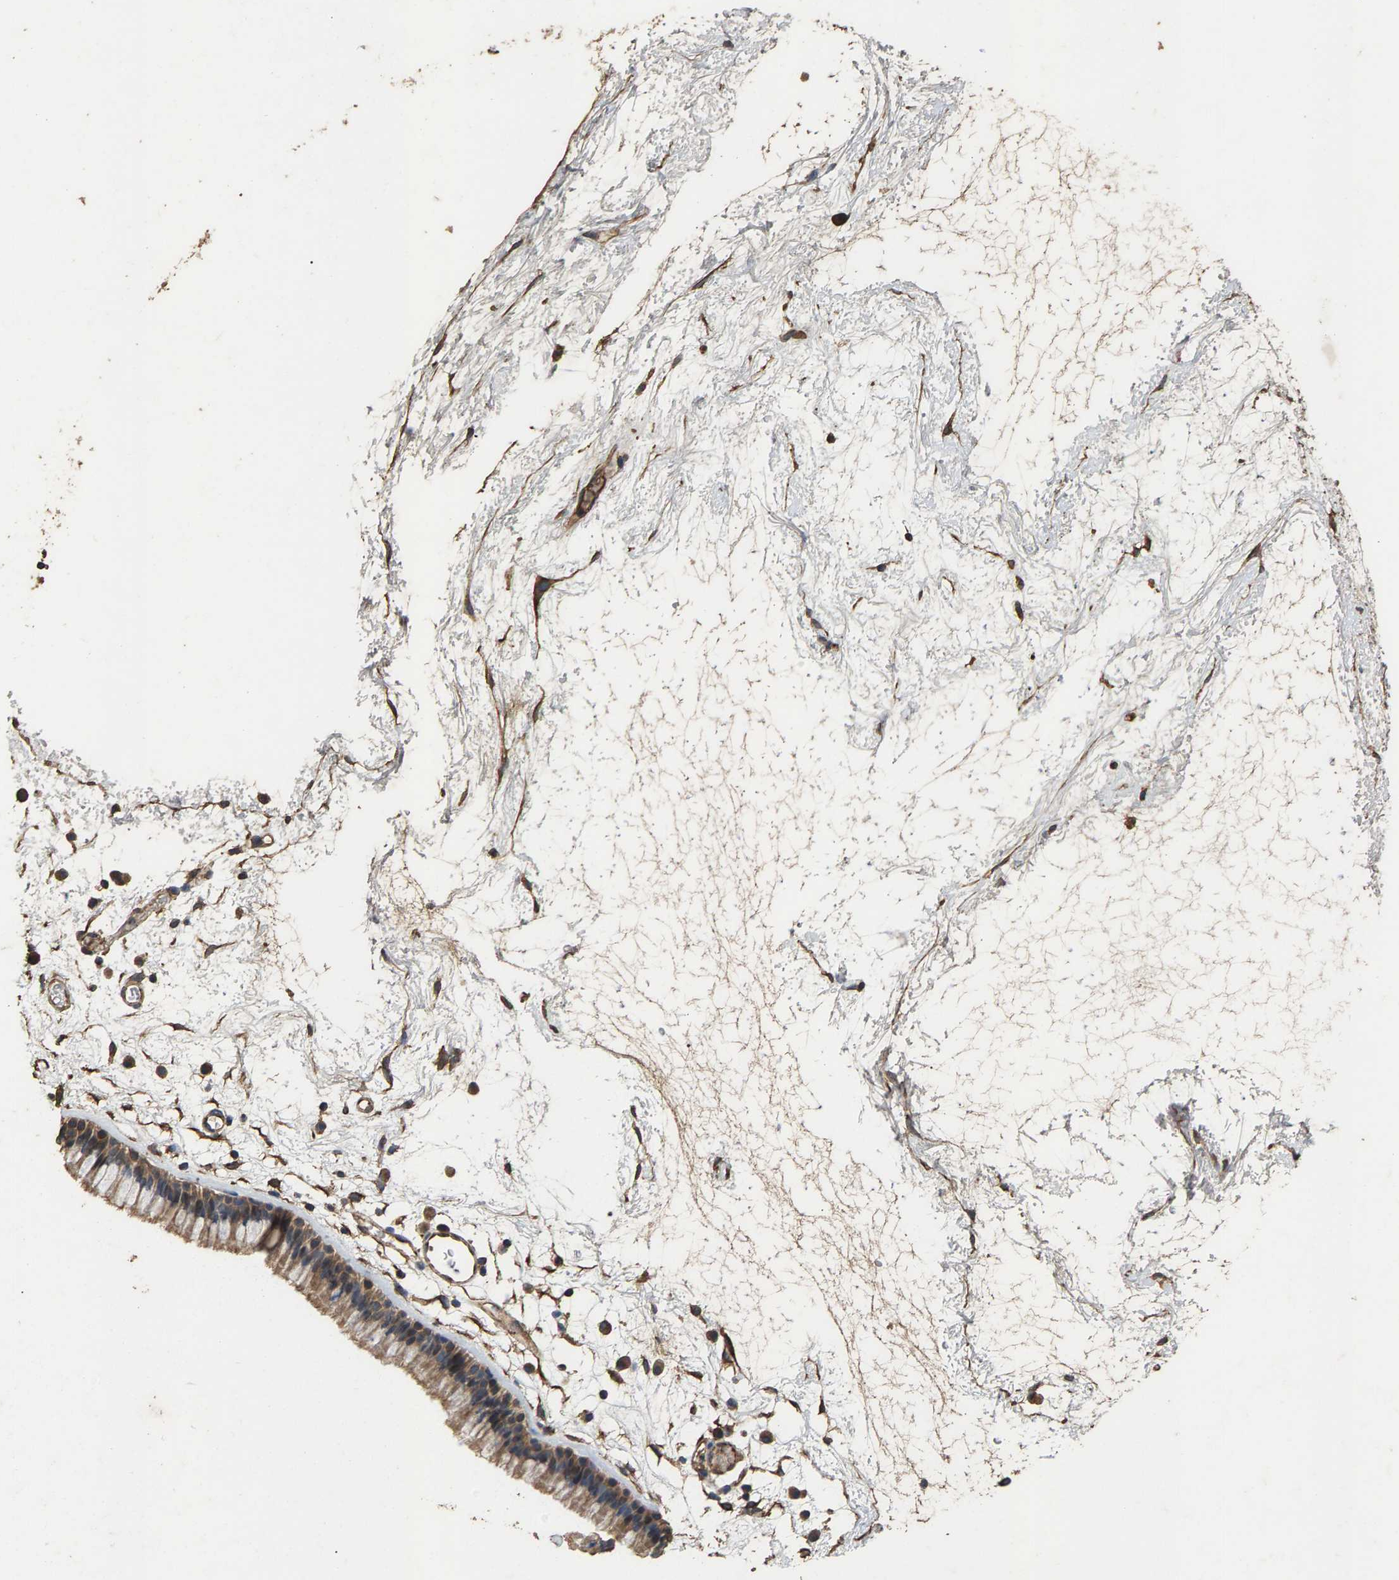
{"staining": {"intensity": "moderate", "quantity": ">75%", "location": "cytoplasmic/membranous"}, "tissue": "nasopharynx", "cell_type": "Respiratory epithelial cells", "image_type": "normal", "snomed": [{"axis": "morphology", "description": "Normal tissue, NOS"}, {"axis": "morphology", "description": "Inflammation, NOS"}, {"axis": "topography", "description": "Nasopharynx"}], "caption": "Nasopharynx stained with immunohistochemistry (IHC) reveals moderate cytoplasmic/membranous positivity in about >75% of respiratory epithelial cells.", "gene": "HTRA3", "patient": {"sex": "male", "age": 48}}